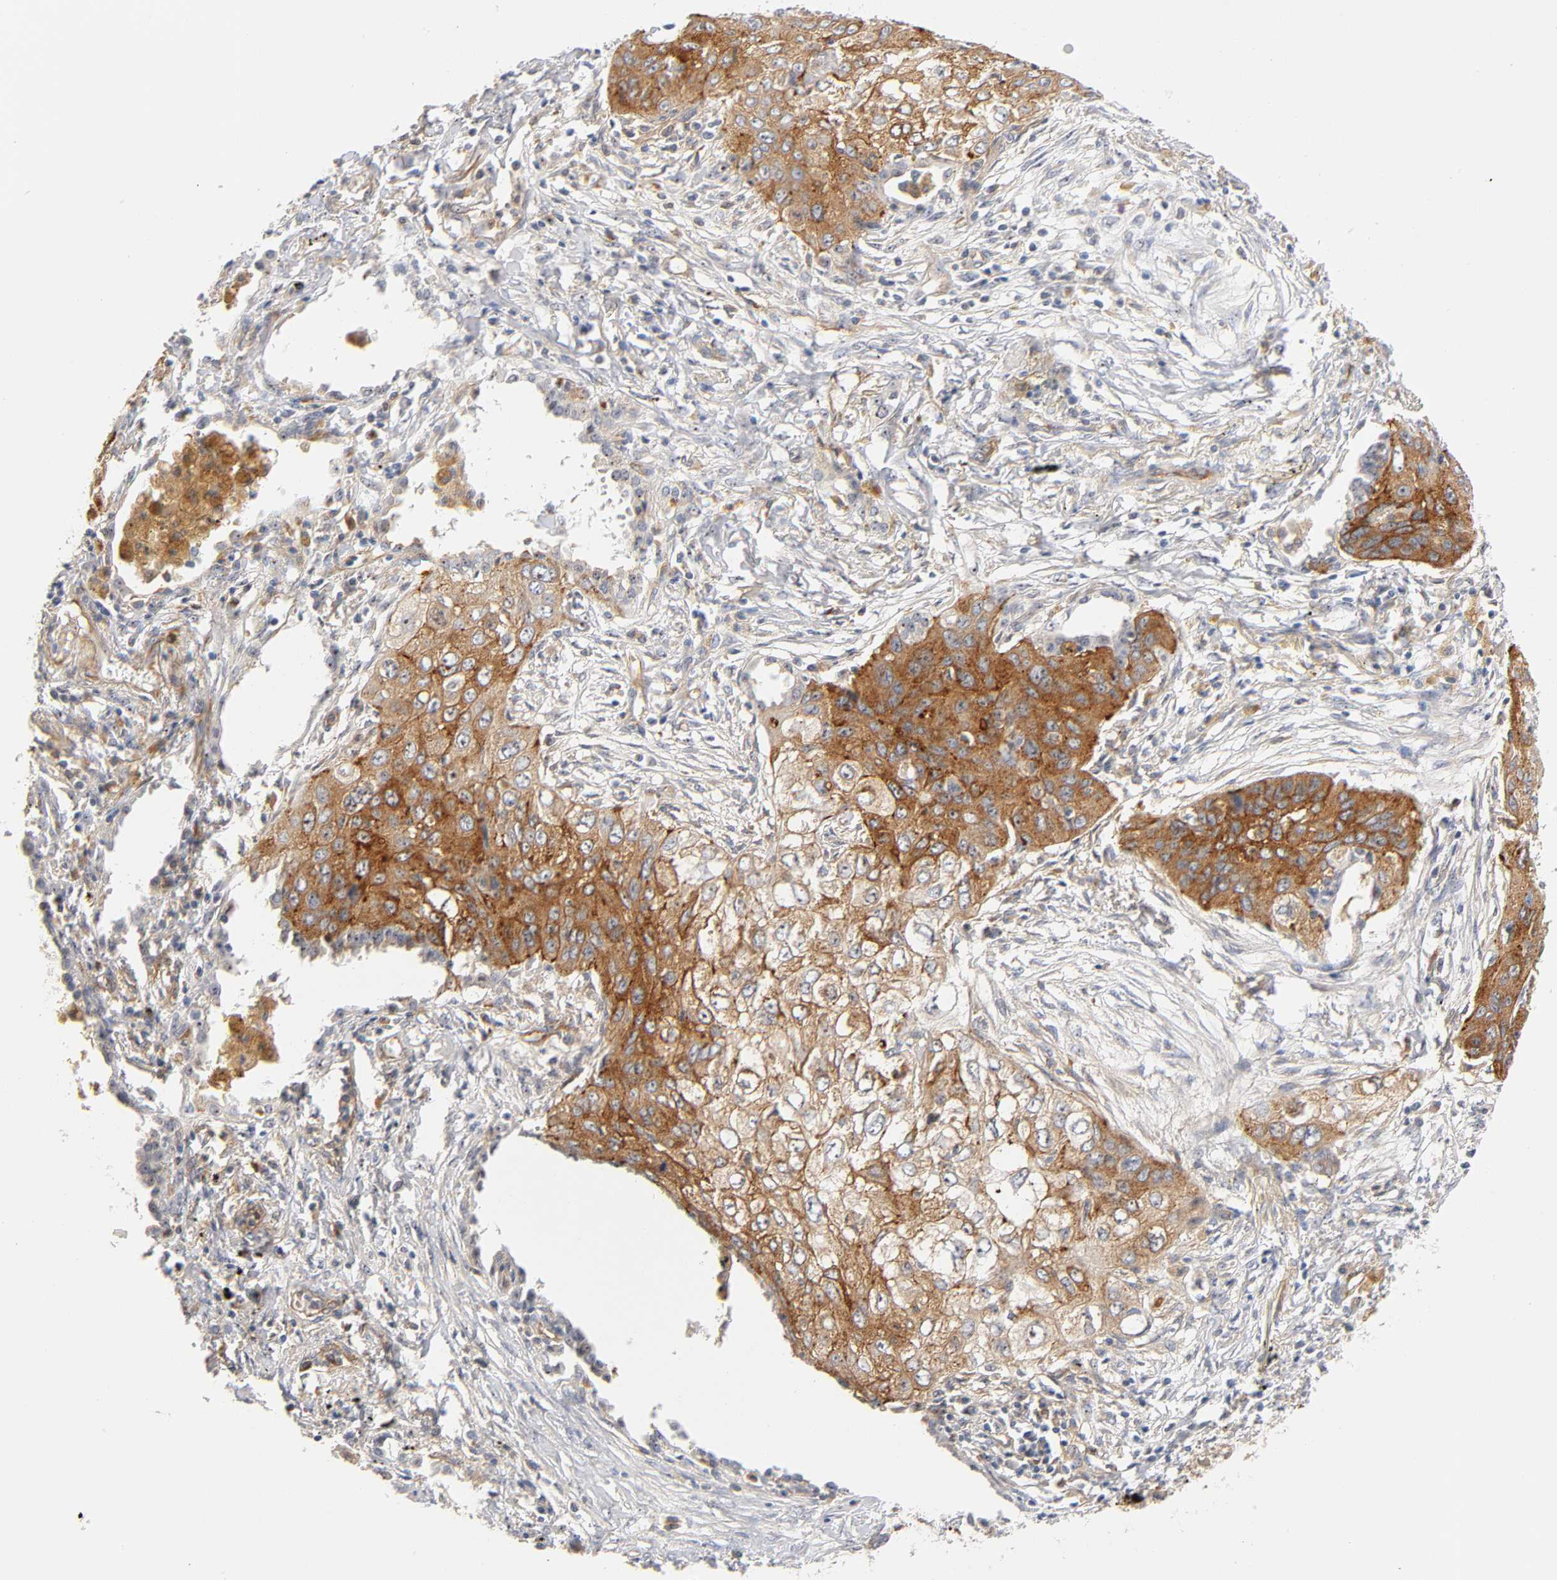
{"staining": {"intensity": "moderate", "quantity": ">75%", "location": "cytoplasmic/membranous,nuclear"}, "tissue": "lung cancer", "cell_type": "Tumor cells", "image_type": "cancer", "snomed": [{"axis": "morphology", "description": "Squamous cell carcinoma, NOS"}, {"axis": "topography", "description": "Lung"}], "caption": "Protein expression analysis of lung squamous cell carcinoma displays moderate cytoplasmic/membranous and nuclear positivity in about >75% of tumor cells.", "gene": "PLD1", "patient": {"sex": "male", "age": 71}}